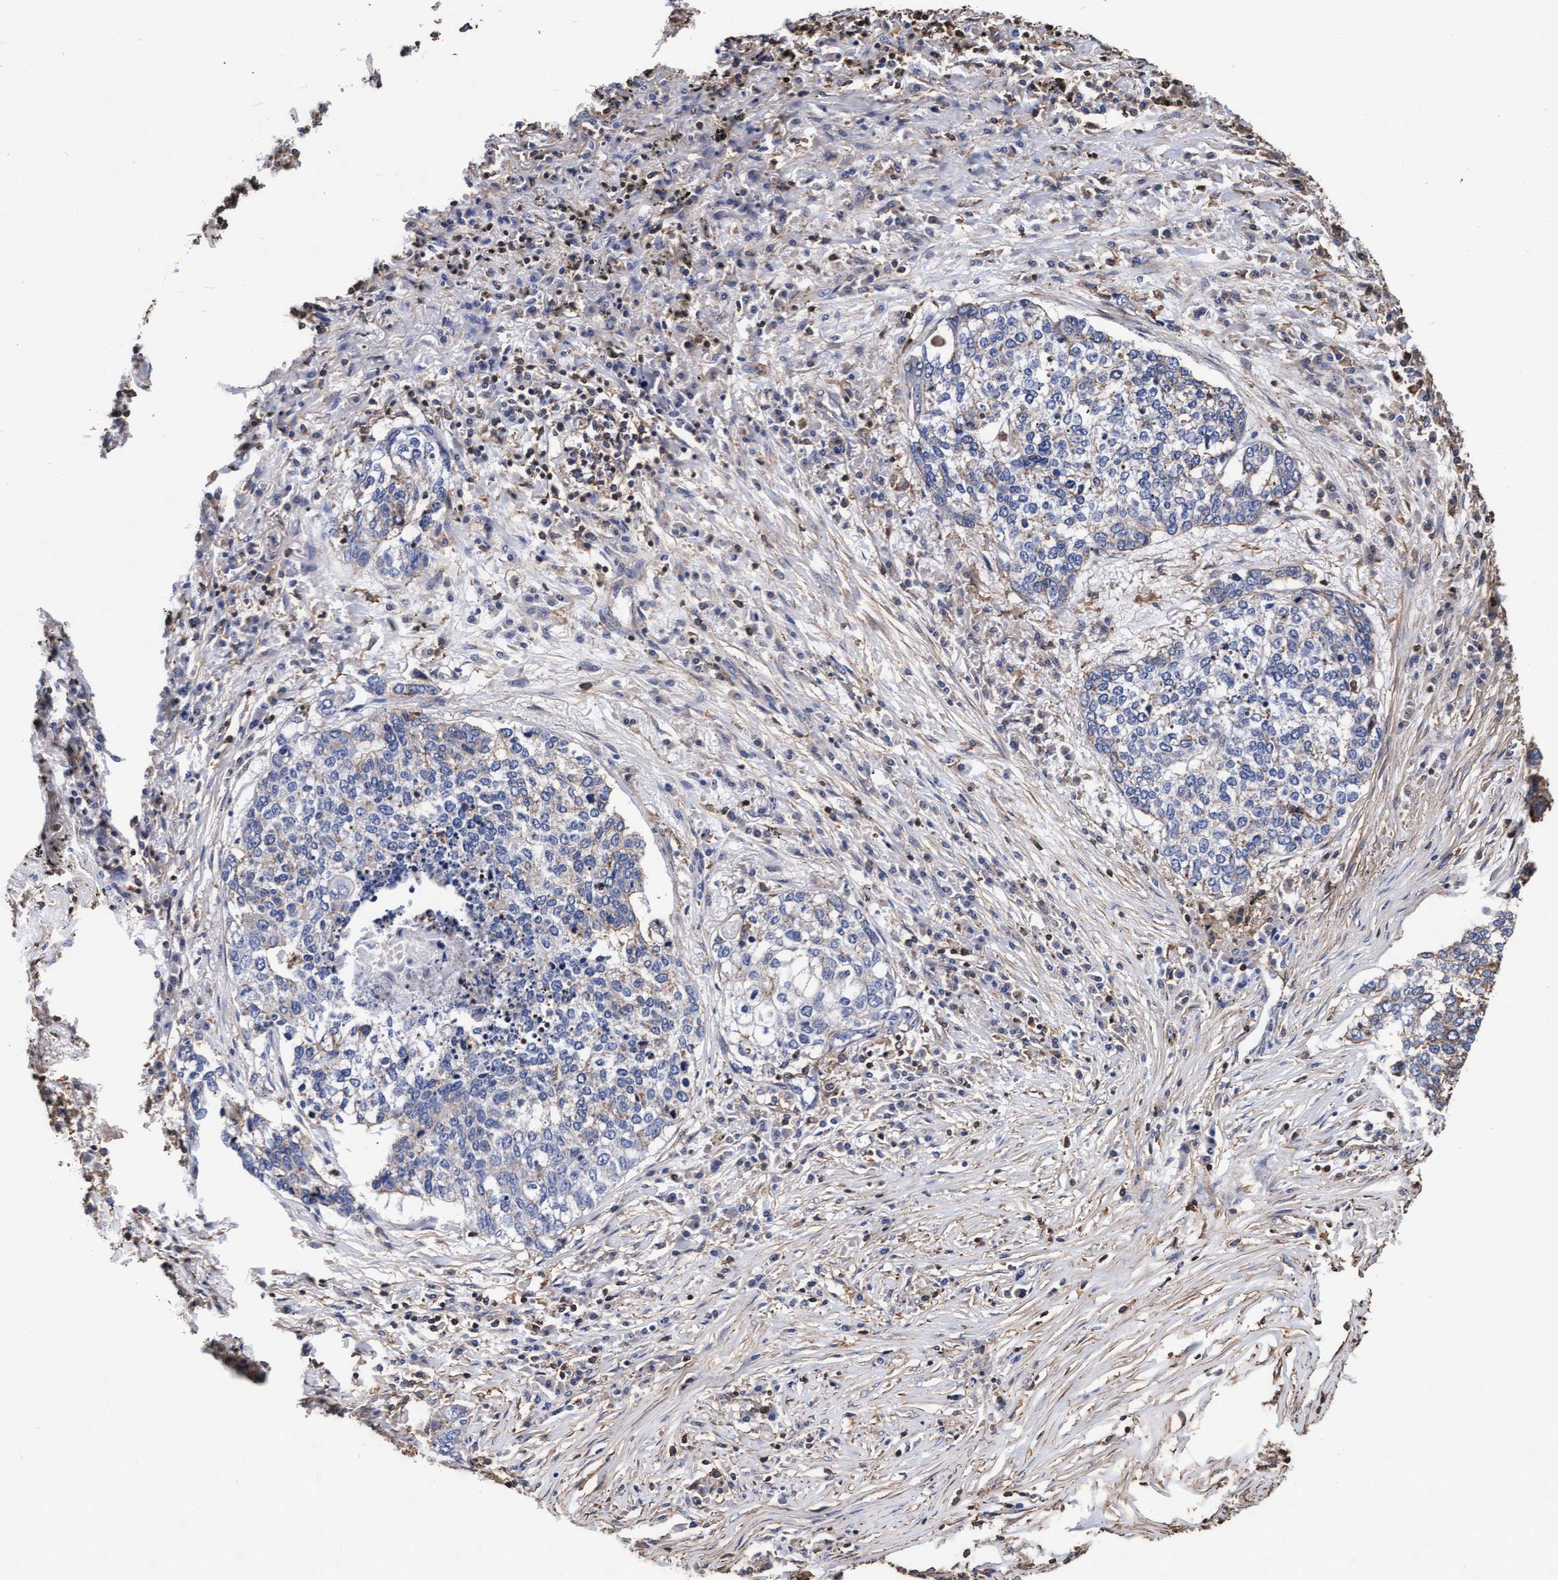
{"staining": {"intensity": "negative", "quantity": "none", "location": "none"}, "tissue": "lung cancer", "cell_type": "Tumor cells", "image_type": "cancer", "snomed": [{"axis": "morphology", "description": "Squamous cell carcinoma, NOS"}, {"axis": "topography", "description": "Lung"}], "caption": "A histopathology image of human lung cancer (squamous cell carcinoma) is negative for staining in tumor cells. Brightfield microscopy of immunohistochemistry stained with DAB (brown) and hematoxylin (blue), captured at high magnification.", "gene": "GRHPR", "patient": {"sex": "female", "age": 63}}